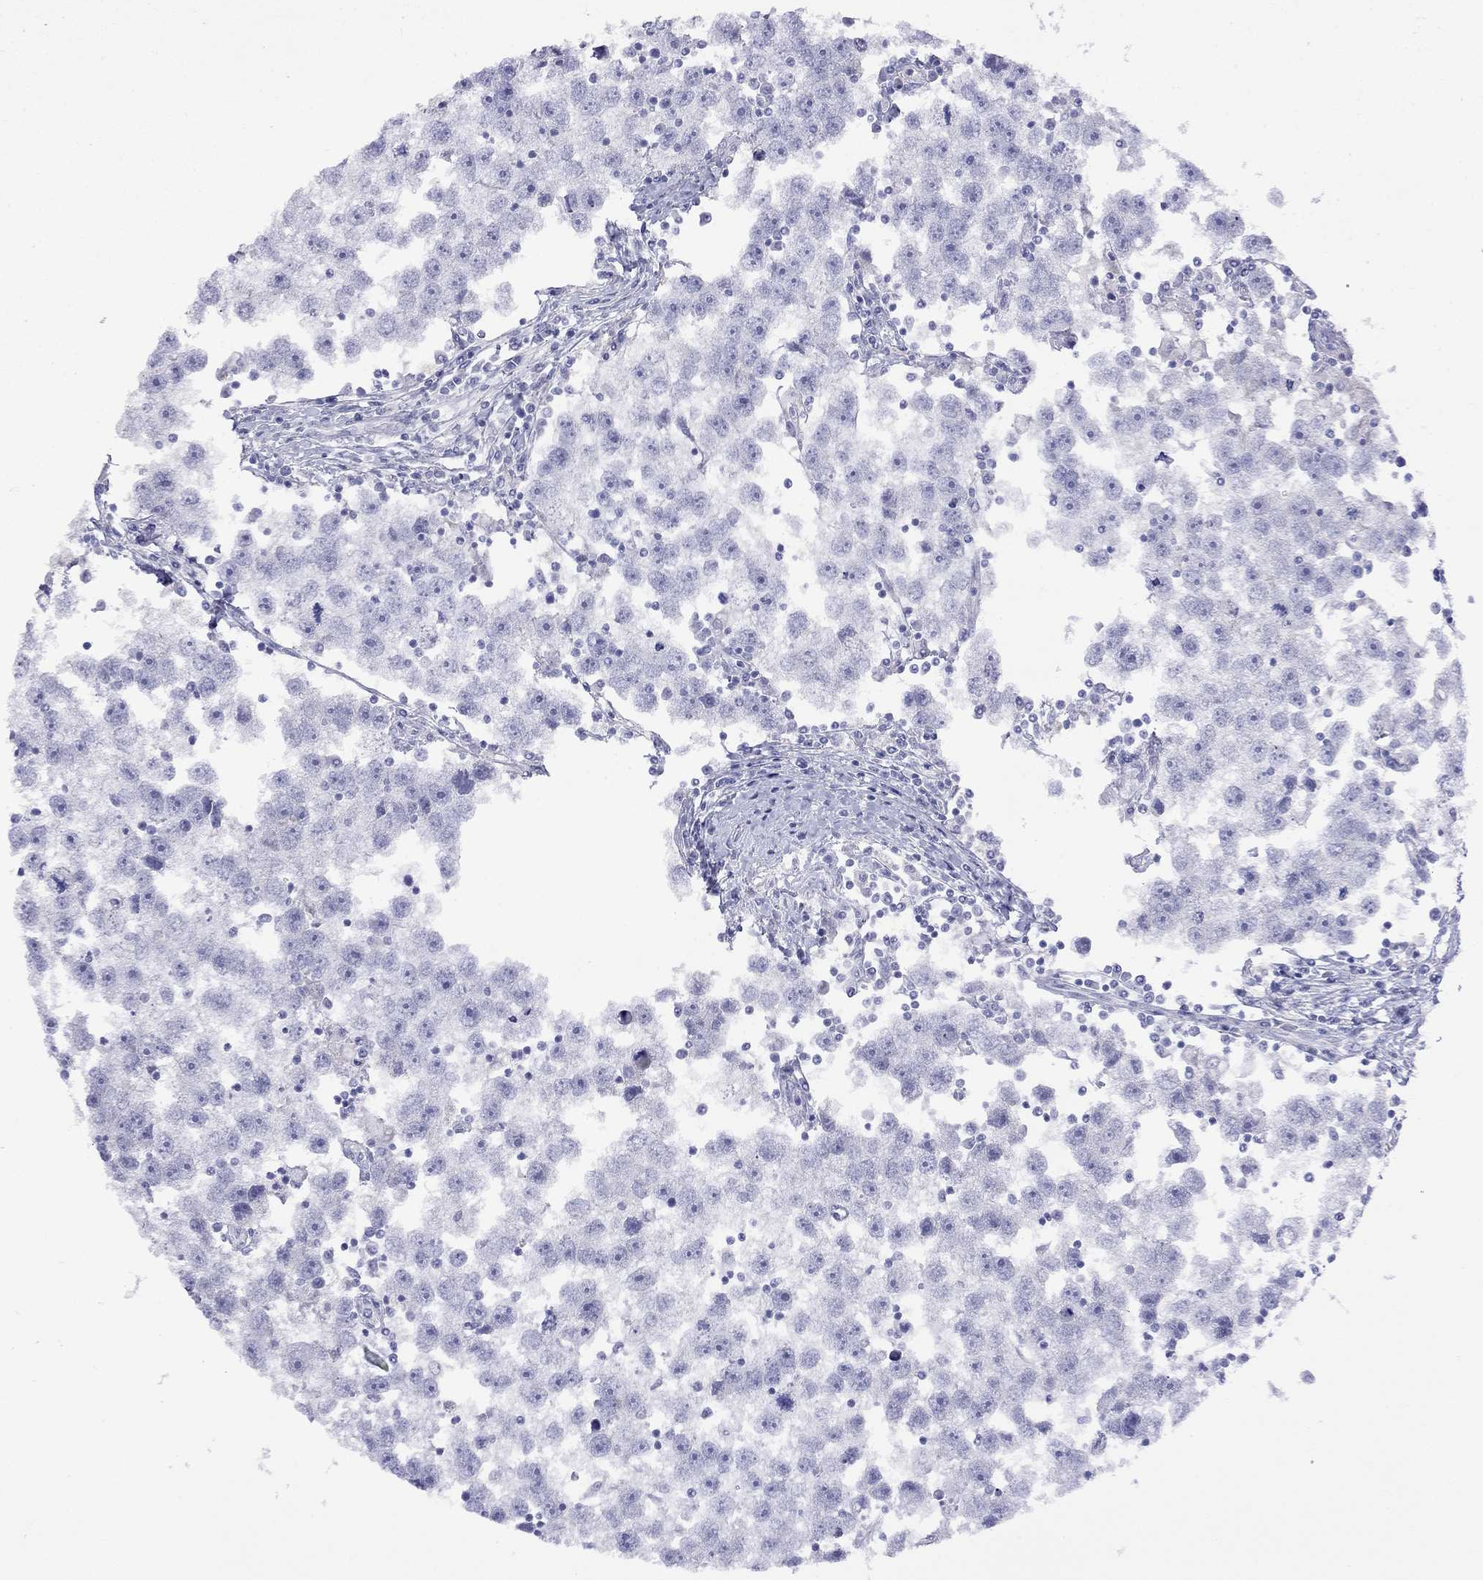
{"staining": {"intensity": "negative", "quantity": "none", "location": "none"}, "tissue": "testis cancer", "cell_type": "Tumor cells", "image_type": "cancer", "snomed": [{"axis": "morphology", "description": "Seminoma, NOS"}, {"axis": "topography", "description": "Testis"}], "caption": "The photomicrograph demonstrates no staining of tumor cells in testis cancer.", "gene": "SLC30A8", "patient": {"sex": "male", "age": 30}}